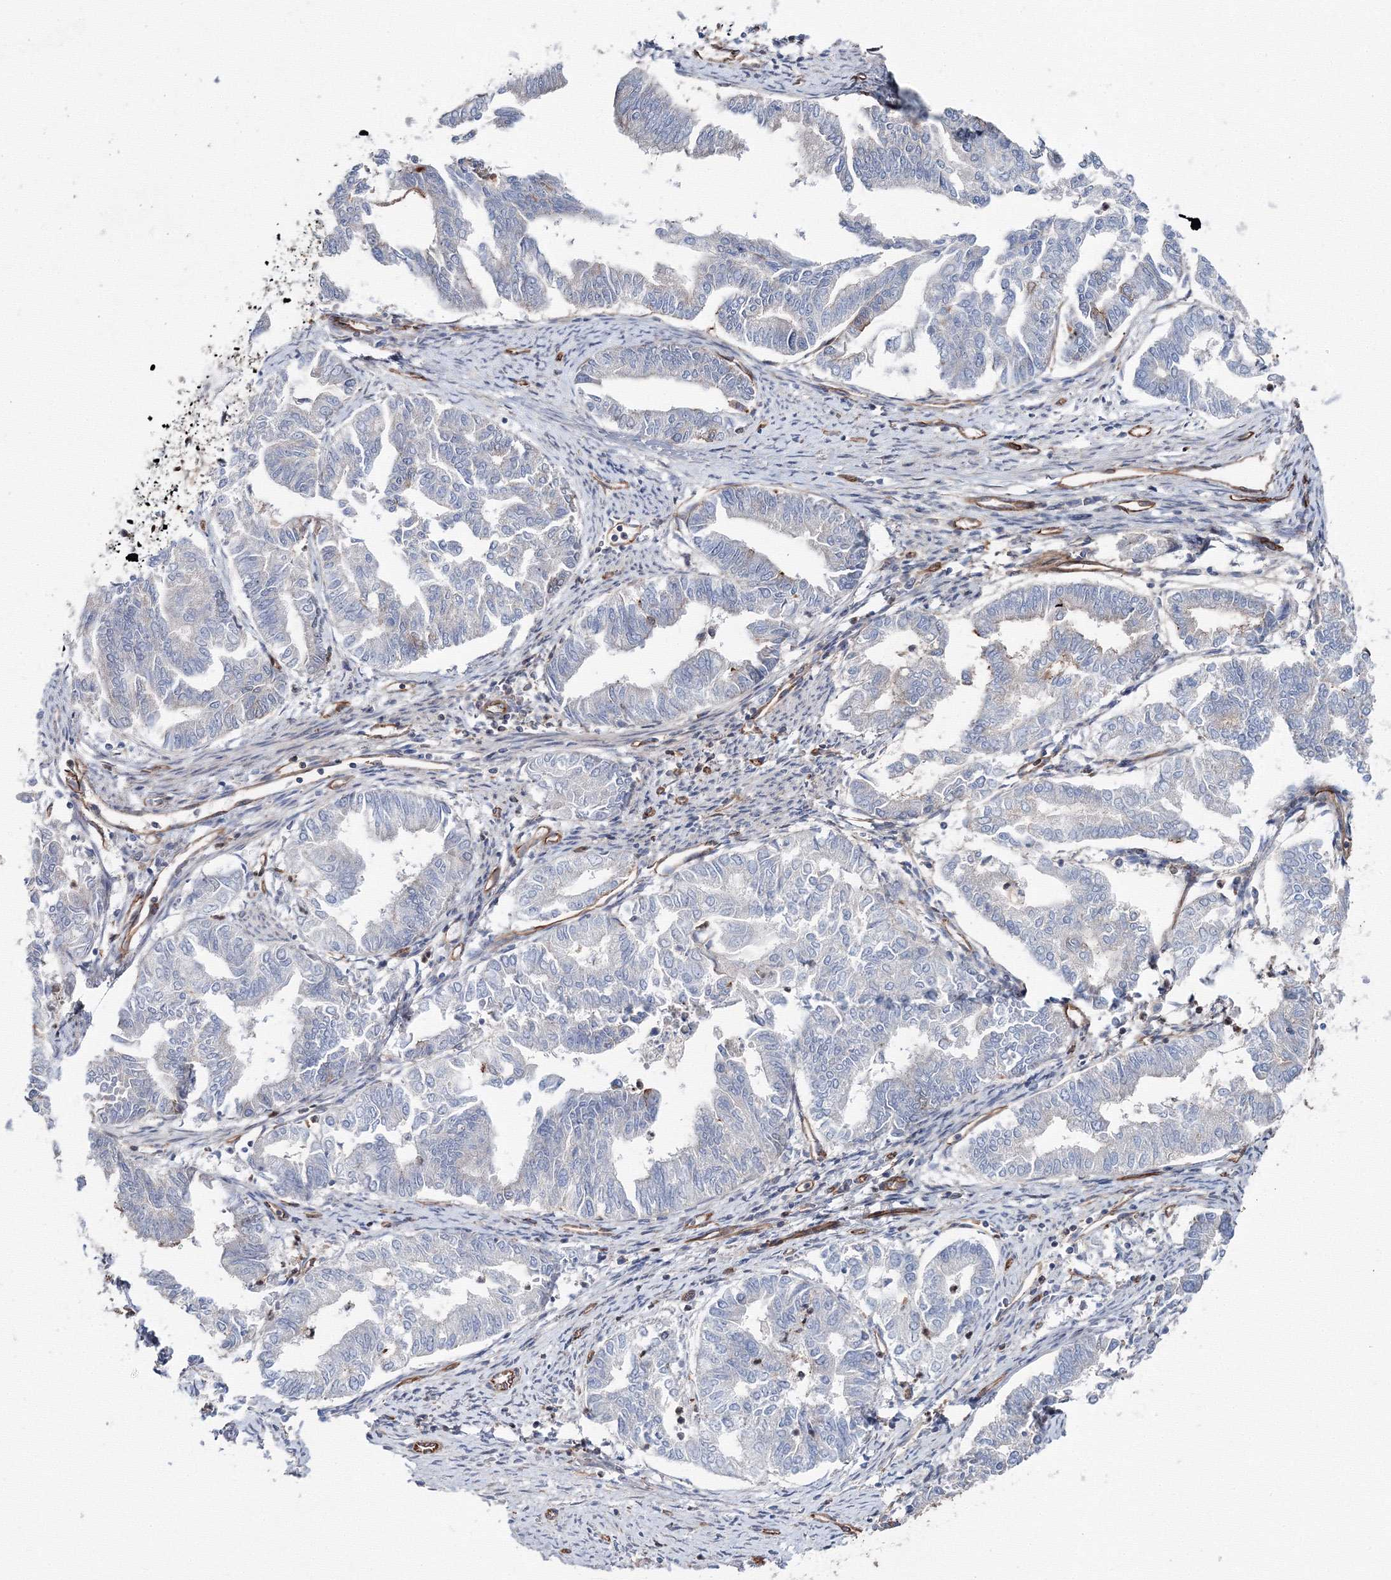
{"staining": {"intensity": "negative", "quantity": "none", "location": "none"}, "tissue": "endometrial cancer", "cell_type": "Tumor cells", "image_type": "cancer", "snomed": [{"axis": "morphology", "description": "Adenocarcinoma, NOS"}, {"axis": "topography", "description": "Endometrium"}], "caption": "Tumor cells are negative for brown protein staining in endometrial adenocarcinoma.", "gene": "ANKRD37", "patient": {"sex": "female", "age": 79}}